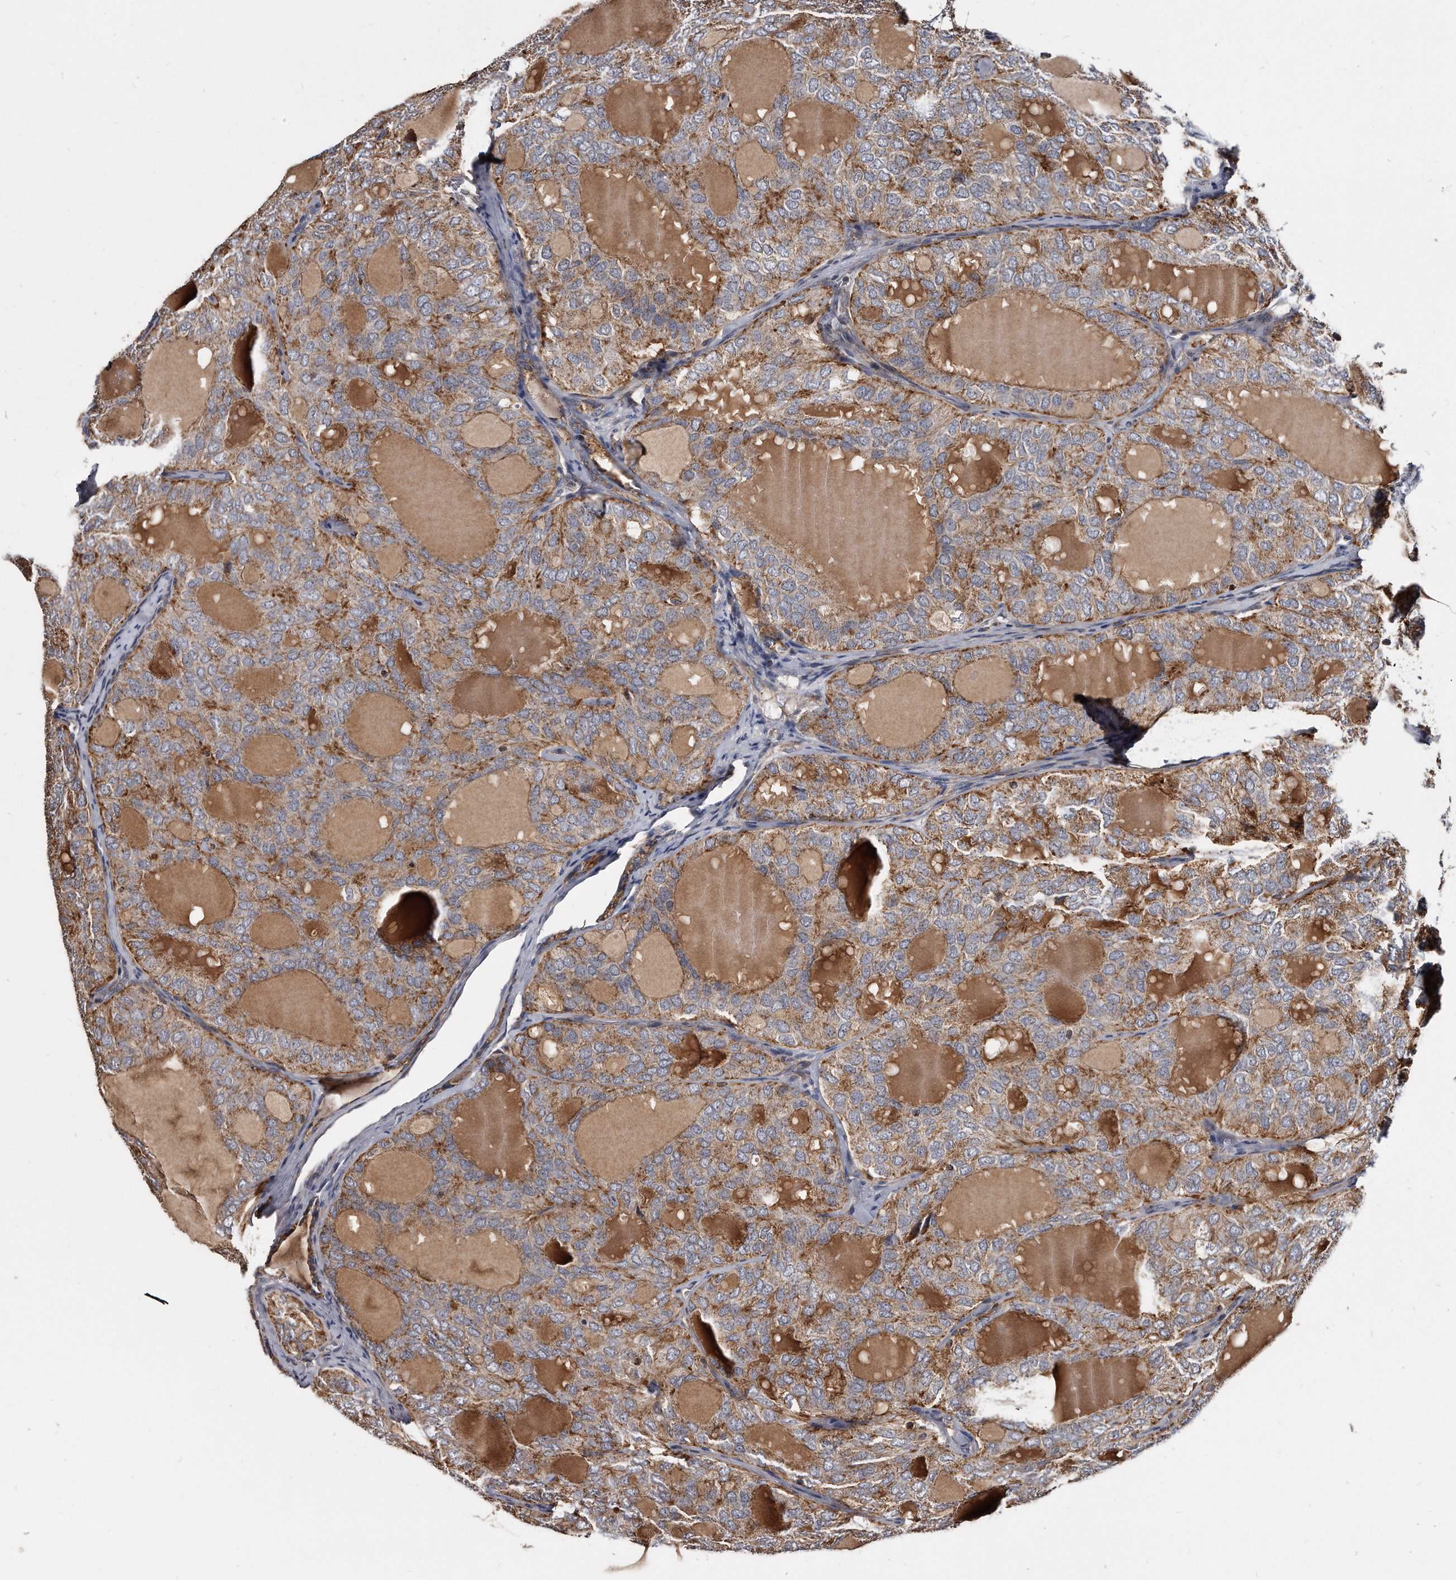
{"staining": {"intensity": "moderate", "quantity": ">75%", "location": "cytoplasmic/membranous"}, "tissue": "thyroid cancer", "cell_type": "Tumor cells", "image_type": "cancer", "snomed": [{"axis": "morphology", "description": "Follicular adenoma carcinoma, NOS"}, {"axis": "topography", "description": "Thyroid gland"}], "caption": "IHC histopathology image of neoplastic tissue: human thyroid cancer stained using IHC exhibits medium levels of moderate protein expression localized specifically in the cytoplasmic/membranous of tumor cells, appearing as a cytoplasmic/membranous brown color.", "gene": "FAM136A", "patient": {"sex": "male", "age": 75}}